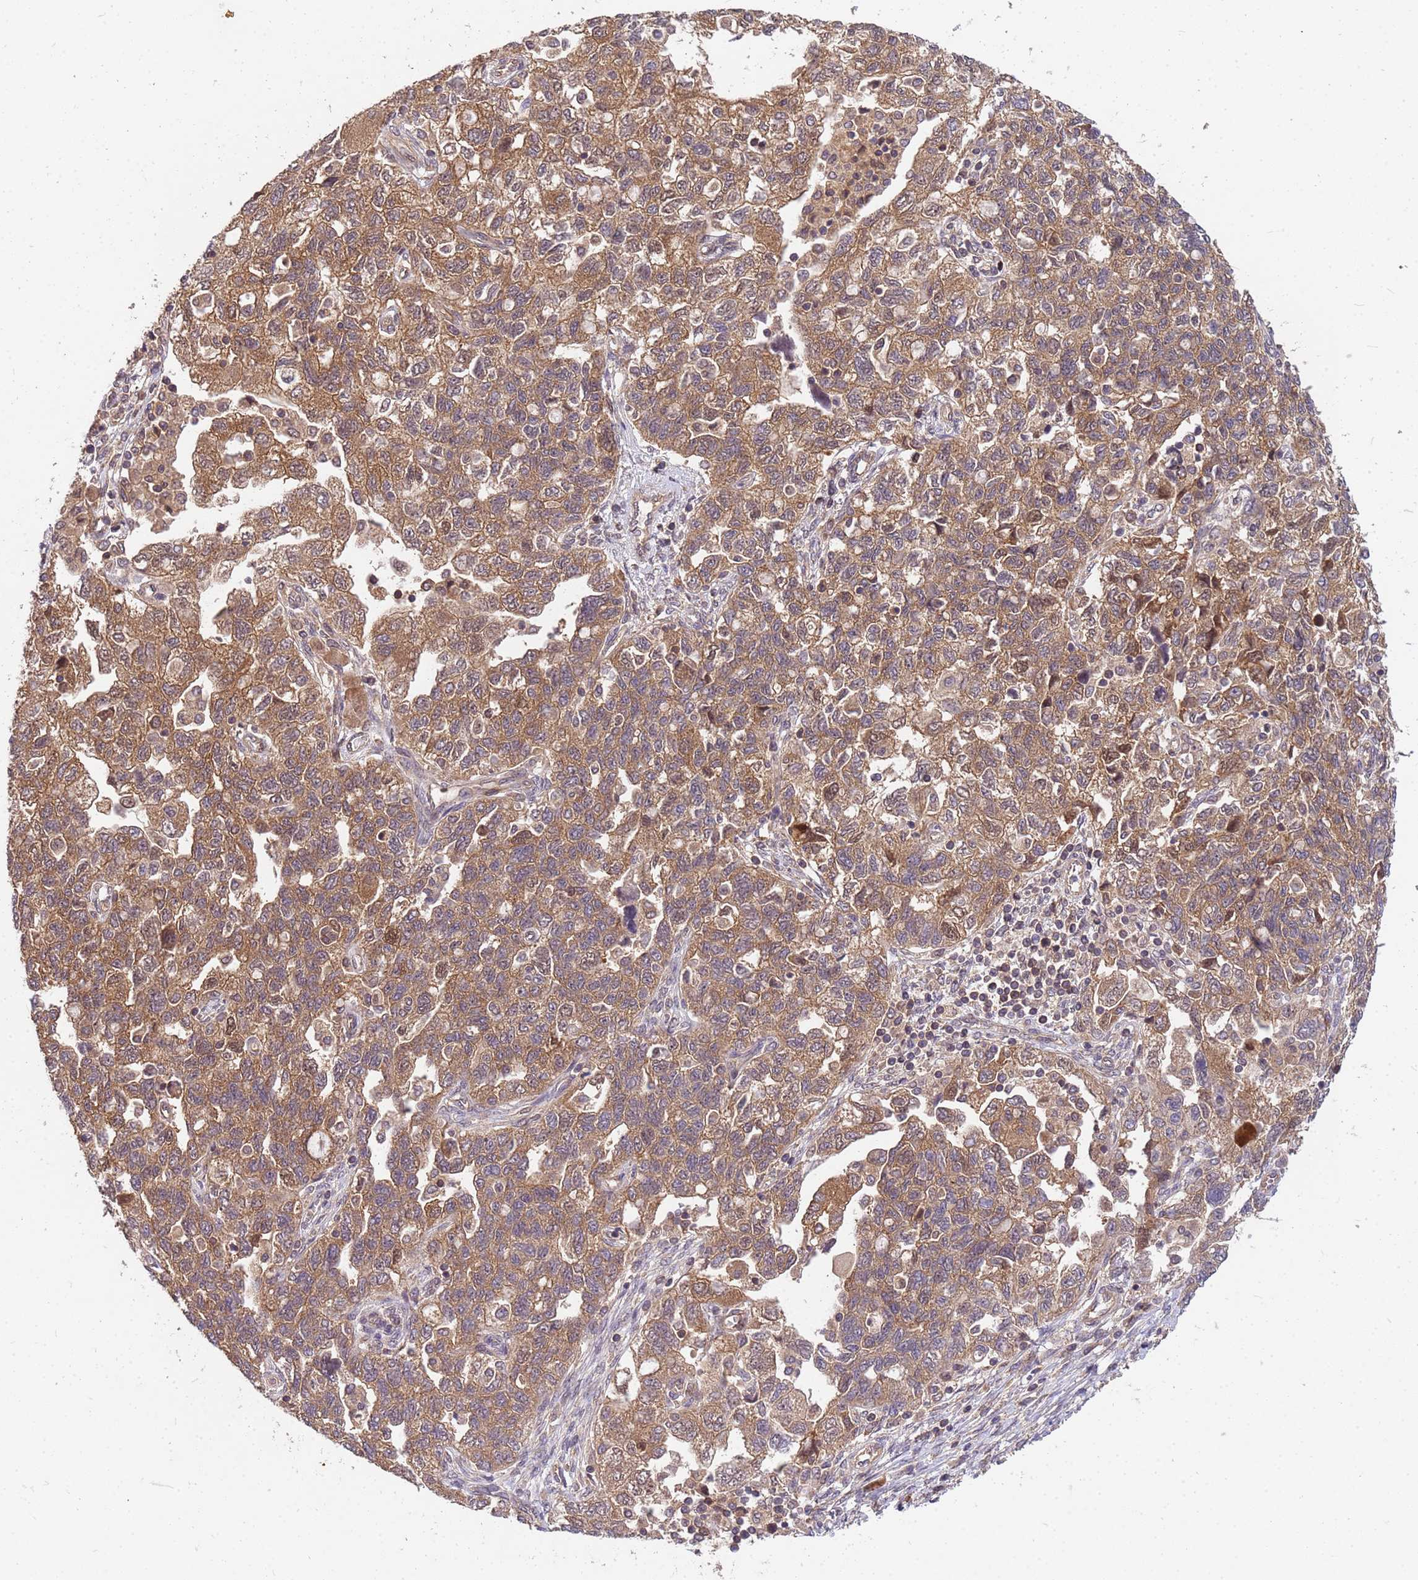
{"staining": {"intensity": "moderate", "quantity": ">75%", "location": "cytoplasmic/membranous"}, "tissue": "ovarian cancer", "cell_type": "Tumor cells", "image_type": "cancer", "snomed": [{"axis": "morphology", "description": "Carcinoma, NOS"}, {"axis": "morphology", "description": "Cystadenocarcinoma, serous, NOS"}, {"axis": "topography", "description": "Ovary"}], "caption": "The immunohistochemical stain labels moderate cytoplasmic/membranous staining in tumor cells of ovarian cancer tissue.", "gene": "PPP2CB", "patient": {"sex": "female", "age": 69}}